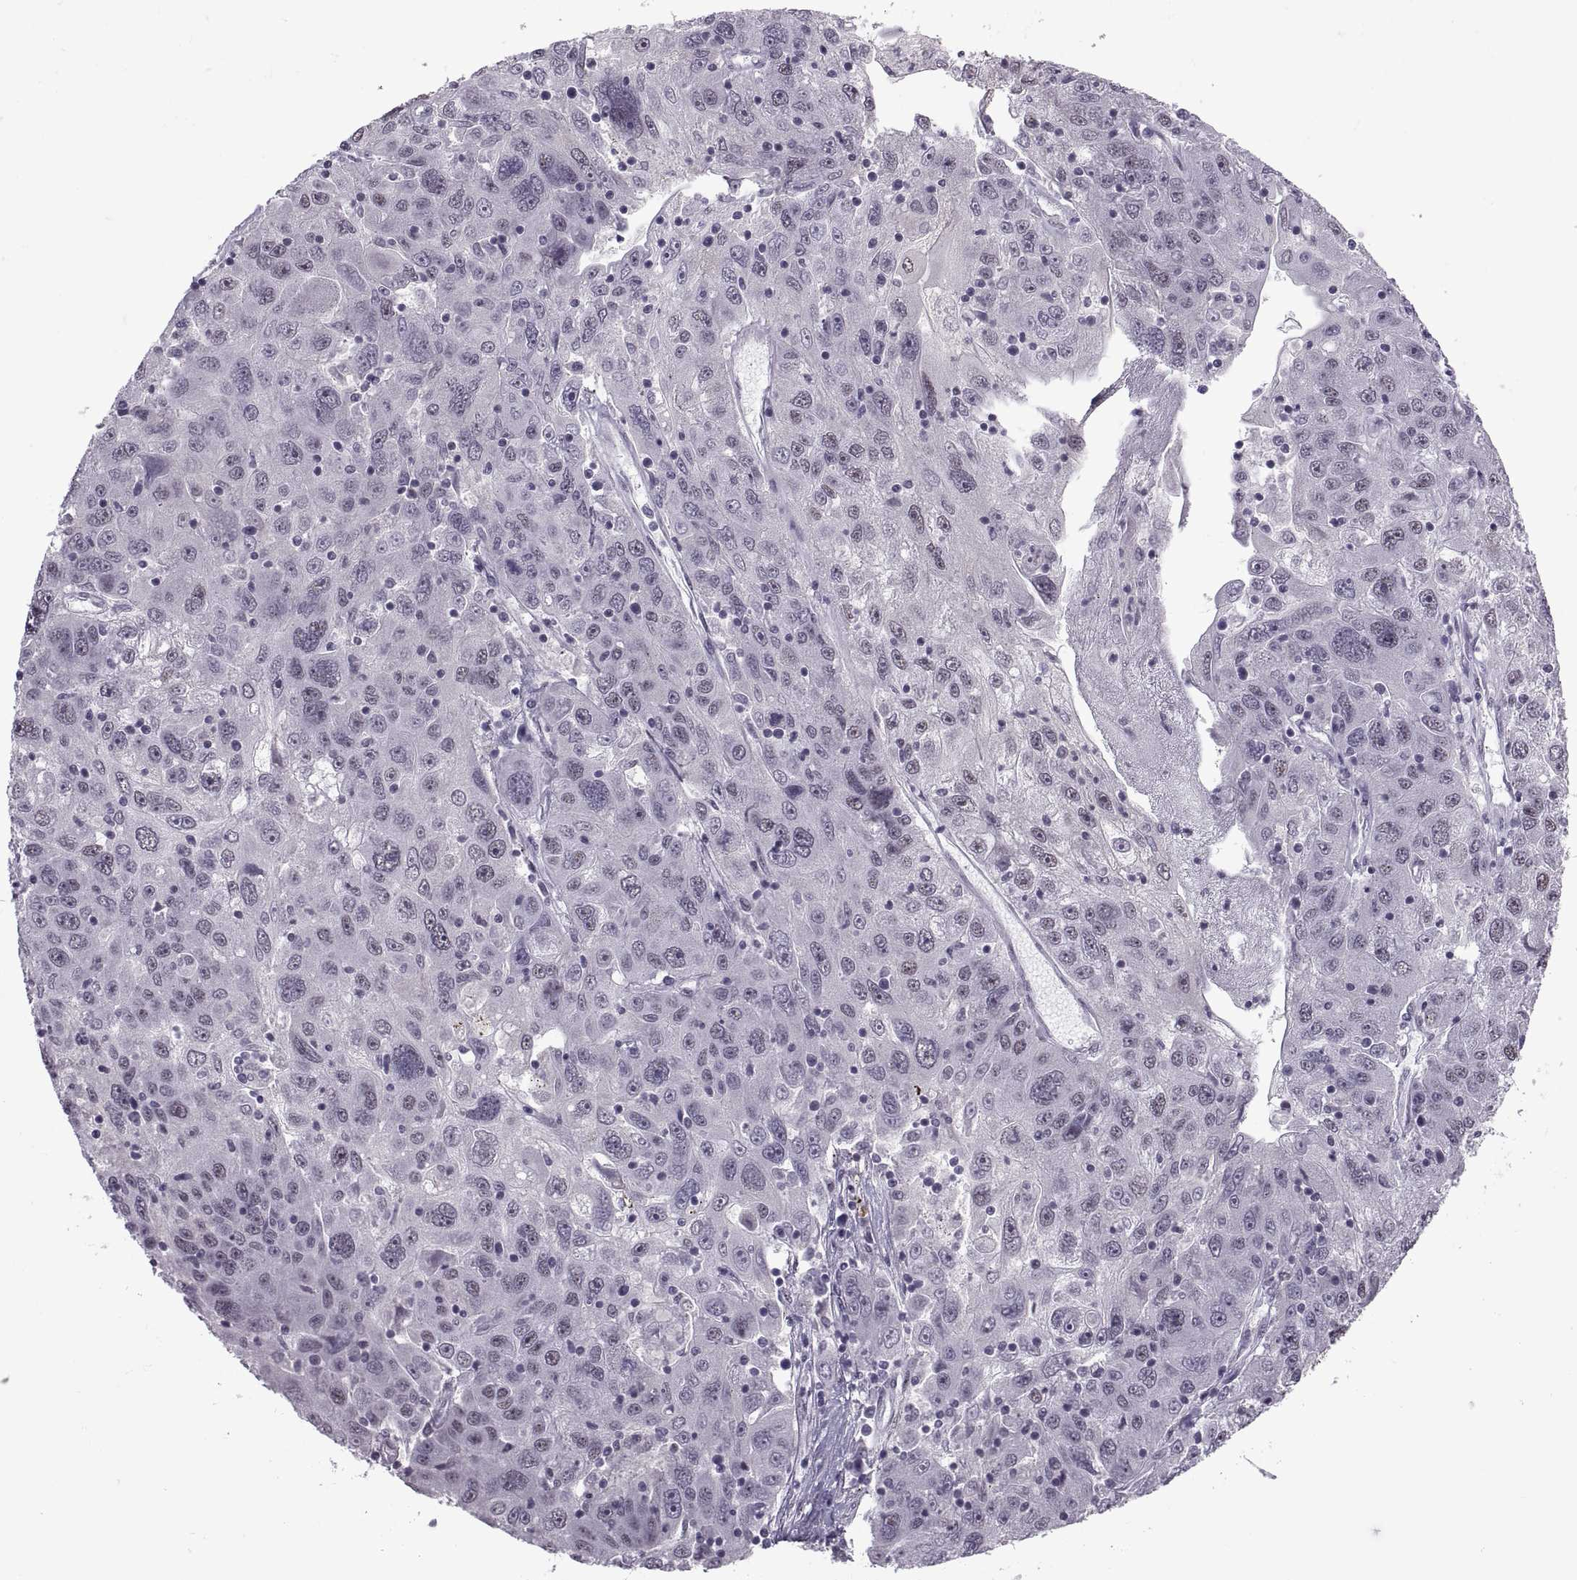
{"staining": {"intensity": "negative", "quantity": "none", "location": "none"}, "tissue": "stomach cancer", "cell_type": "Tumor cells", "image_type": "cancer", "snomed": [{"axis": "morphology", "description": "Adenocarcinoma, NOS"}, {"axis": "topography", "description": "Stomach"}], "caption": "Immunohistochemistry (IHC) micrograph of adenocarcinoma (stomach) stained for a protein (brown), which shows no positivity in tumor cells.", "gene": "MAGEA4", "patient": {"sex": "male", "age": 56}}